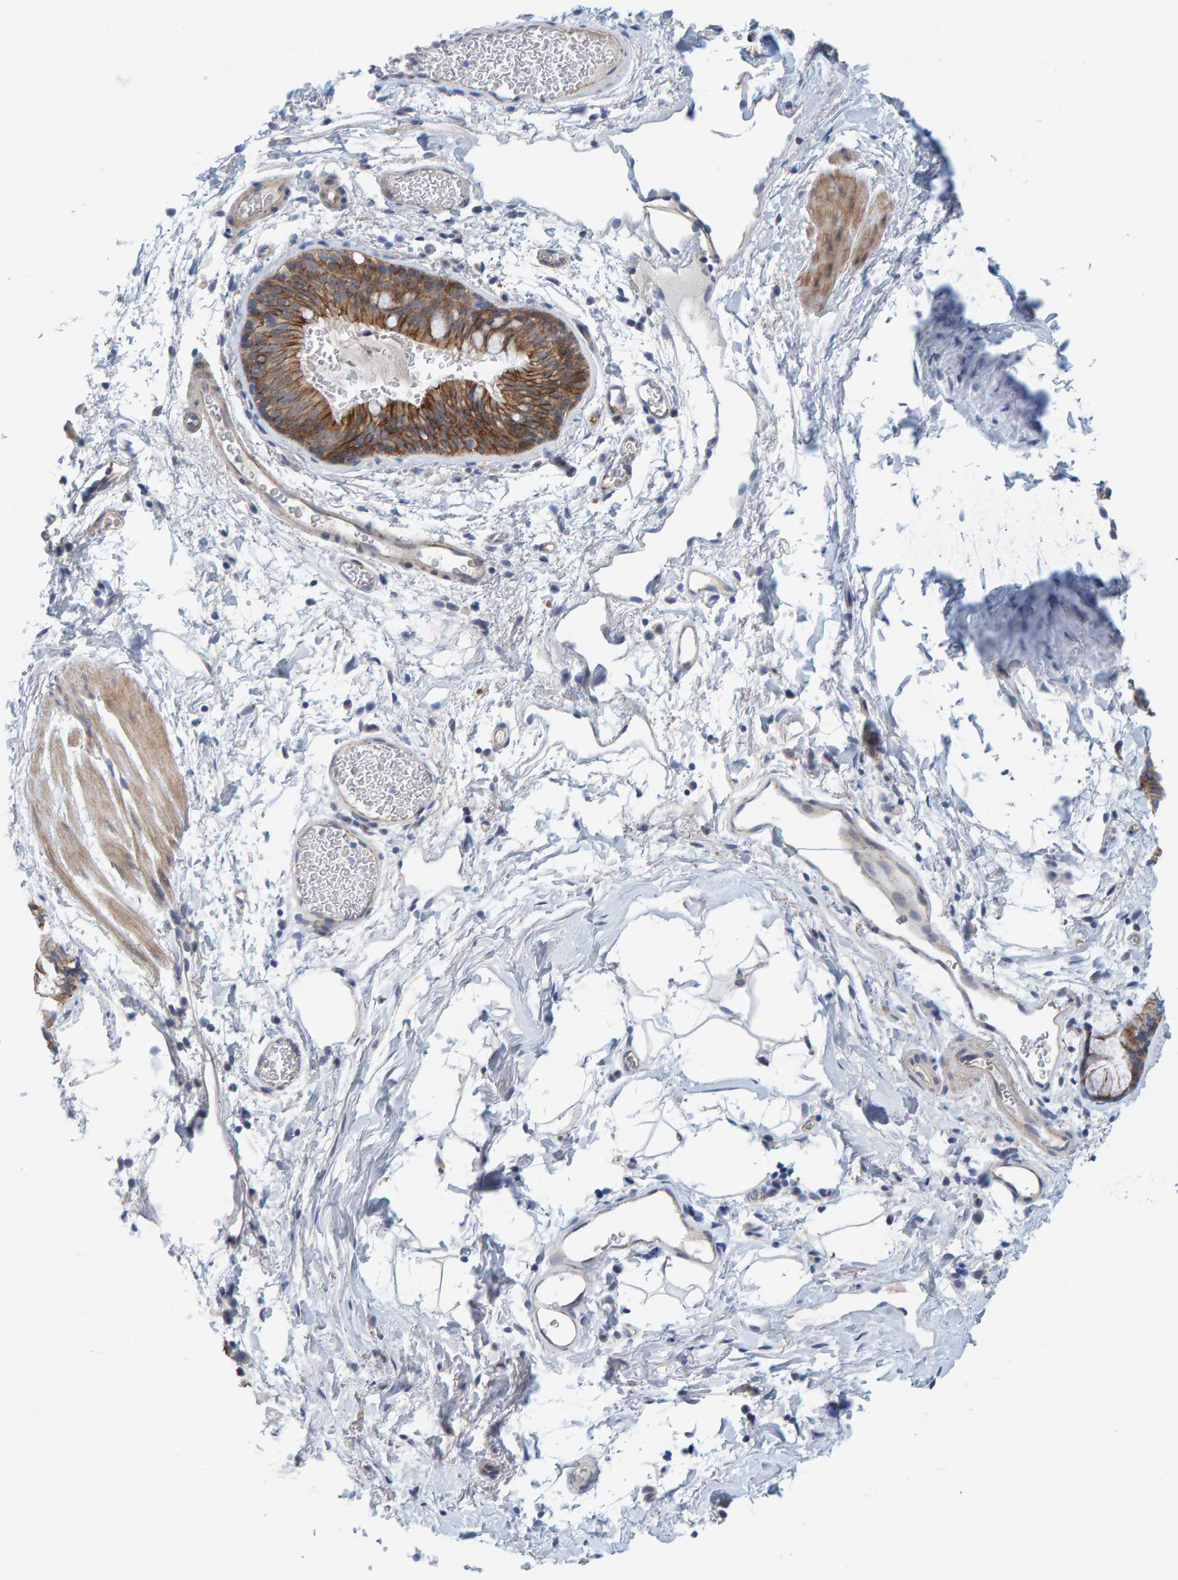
{"staining": {"intensity": "moderate", "quantity": ">75%", "location": "cytoplasmic/membranous"}, "tissue": "bronchus", "cell_type": "Respiratory epithelial cells", "image_type": "normal", "snomed": [{"axis": "morphology", "description": "Normal tissue, NOS"}, {"axis": "topography", "description": "Cartilage tissue"}, {"axis": "topography", "description": "Bronchus"}], "caption": "Immunohistochemistry (DAB) staining of unremarkable human bronchus displays moderate cytoplasmic/membranous protein expression in about >75% of respiratory epithelial cells.", "gene": "KRBA2", "patient": {"sex": "female", "age": 53}}